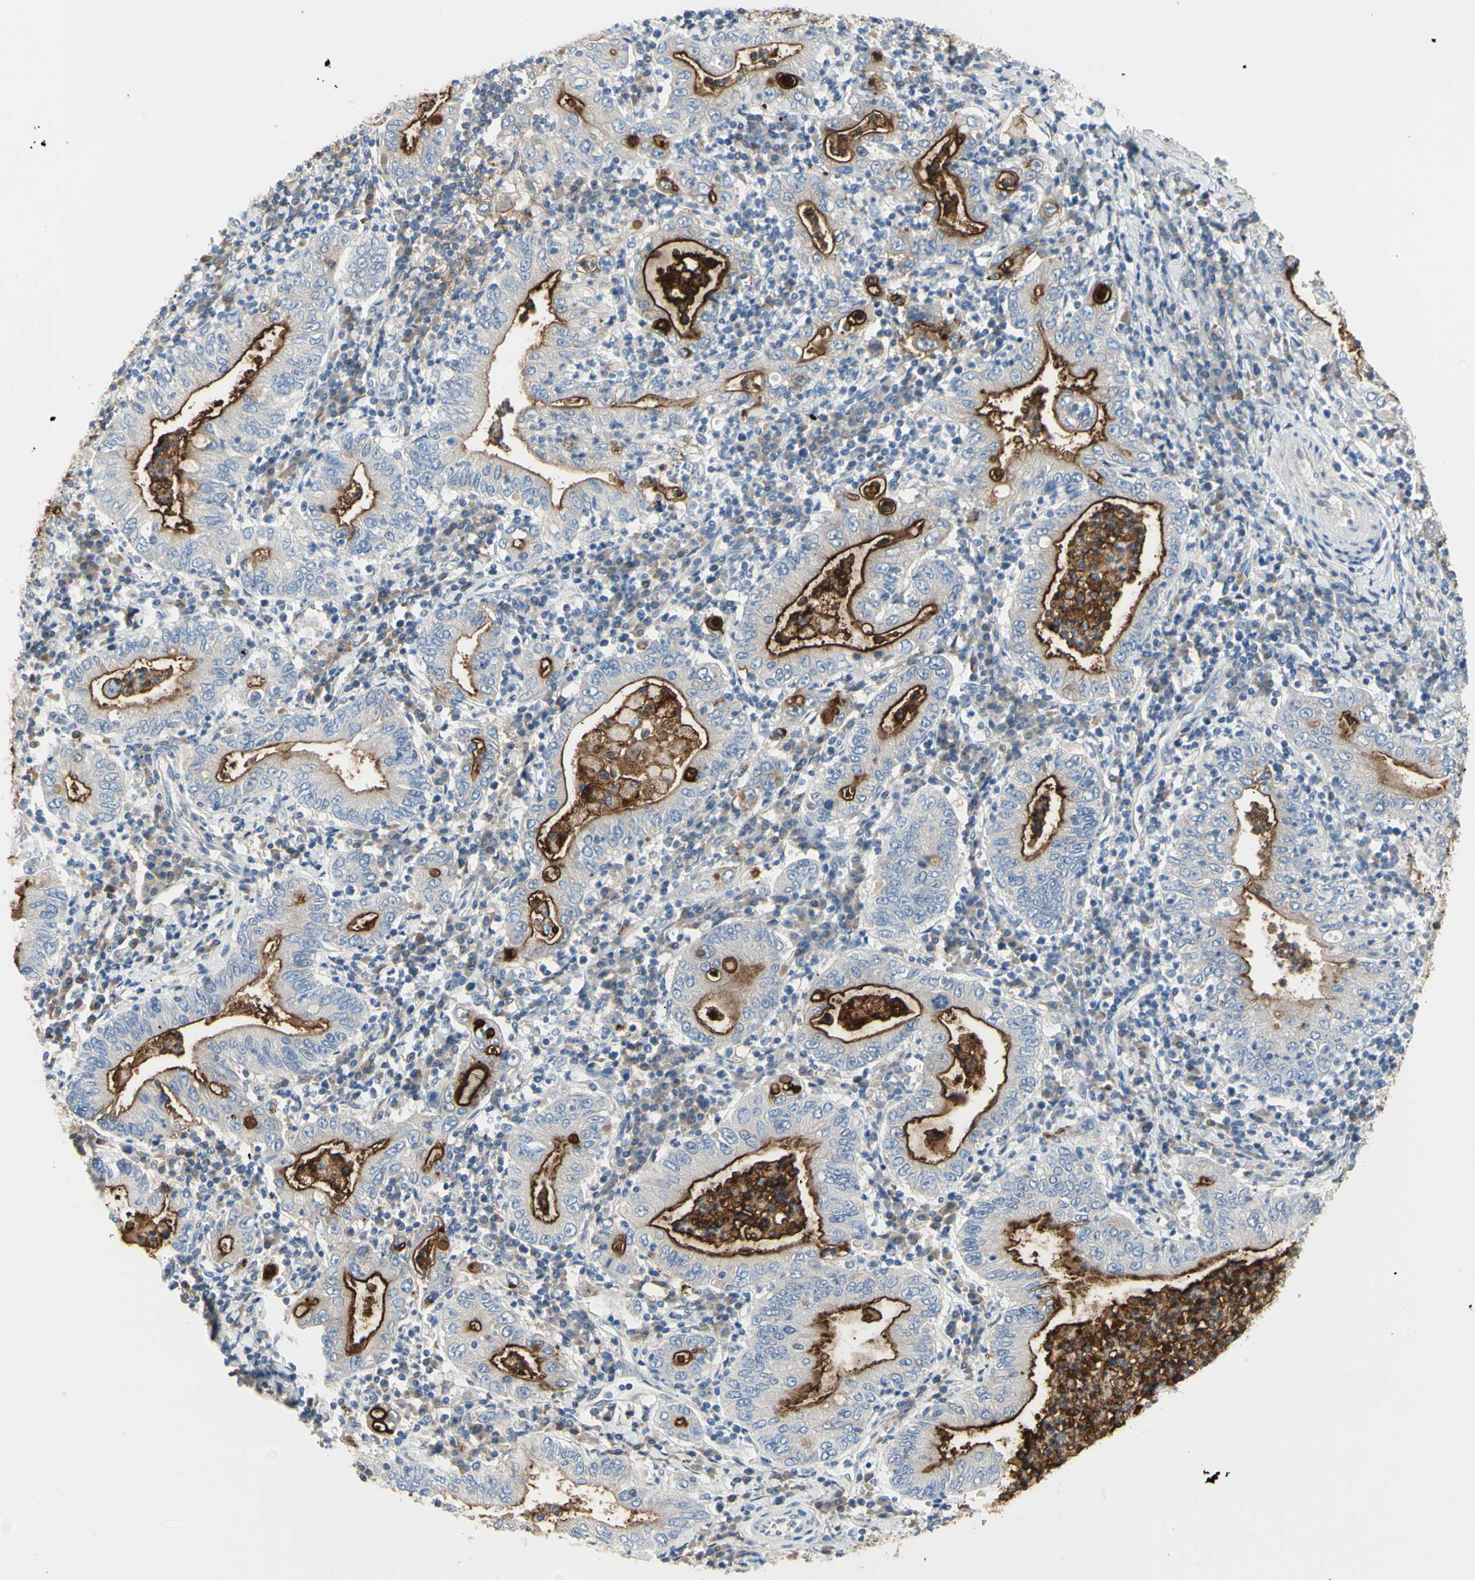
{"staining": {"intensity": "moderate", "quantity": ">75%", "location": "cytoplasmic/membranous"}, "tissue": "stomach cancer", "cell_type": "Tumor cells", "image_type": "cancer", "snomed": [{"axis": "morphology", "description": "Normal tissue, NOS"}, {"axis": "morphology", "description": "Adenocarcinoma, NOS"}, {"axis": "topography", "description": "Esophagus"}, {"axis": "topography", "description": "Stomach, upper"}, {"axis": "topography", "description": "Peripheral nerve tissue"}], "caption": "Protein expression analysis of stomach cancer (adenocarcinoma) demonstrates moderate cytoplasmic/membranous expression in approximately >75% of tumor cells. (DAB IHC with brightfield microscopy, high magnification).", "gene": "MUC1", "patient": {"sex": "male", "age": 62}}